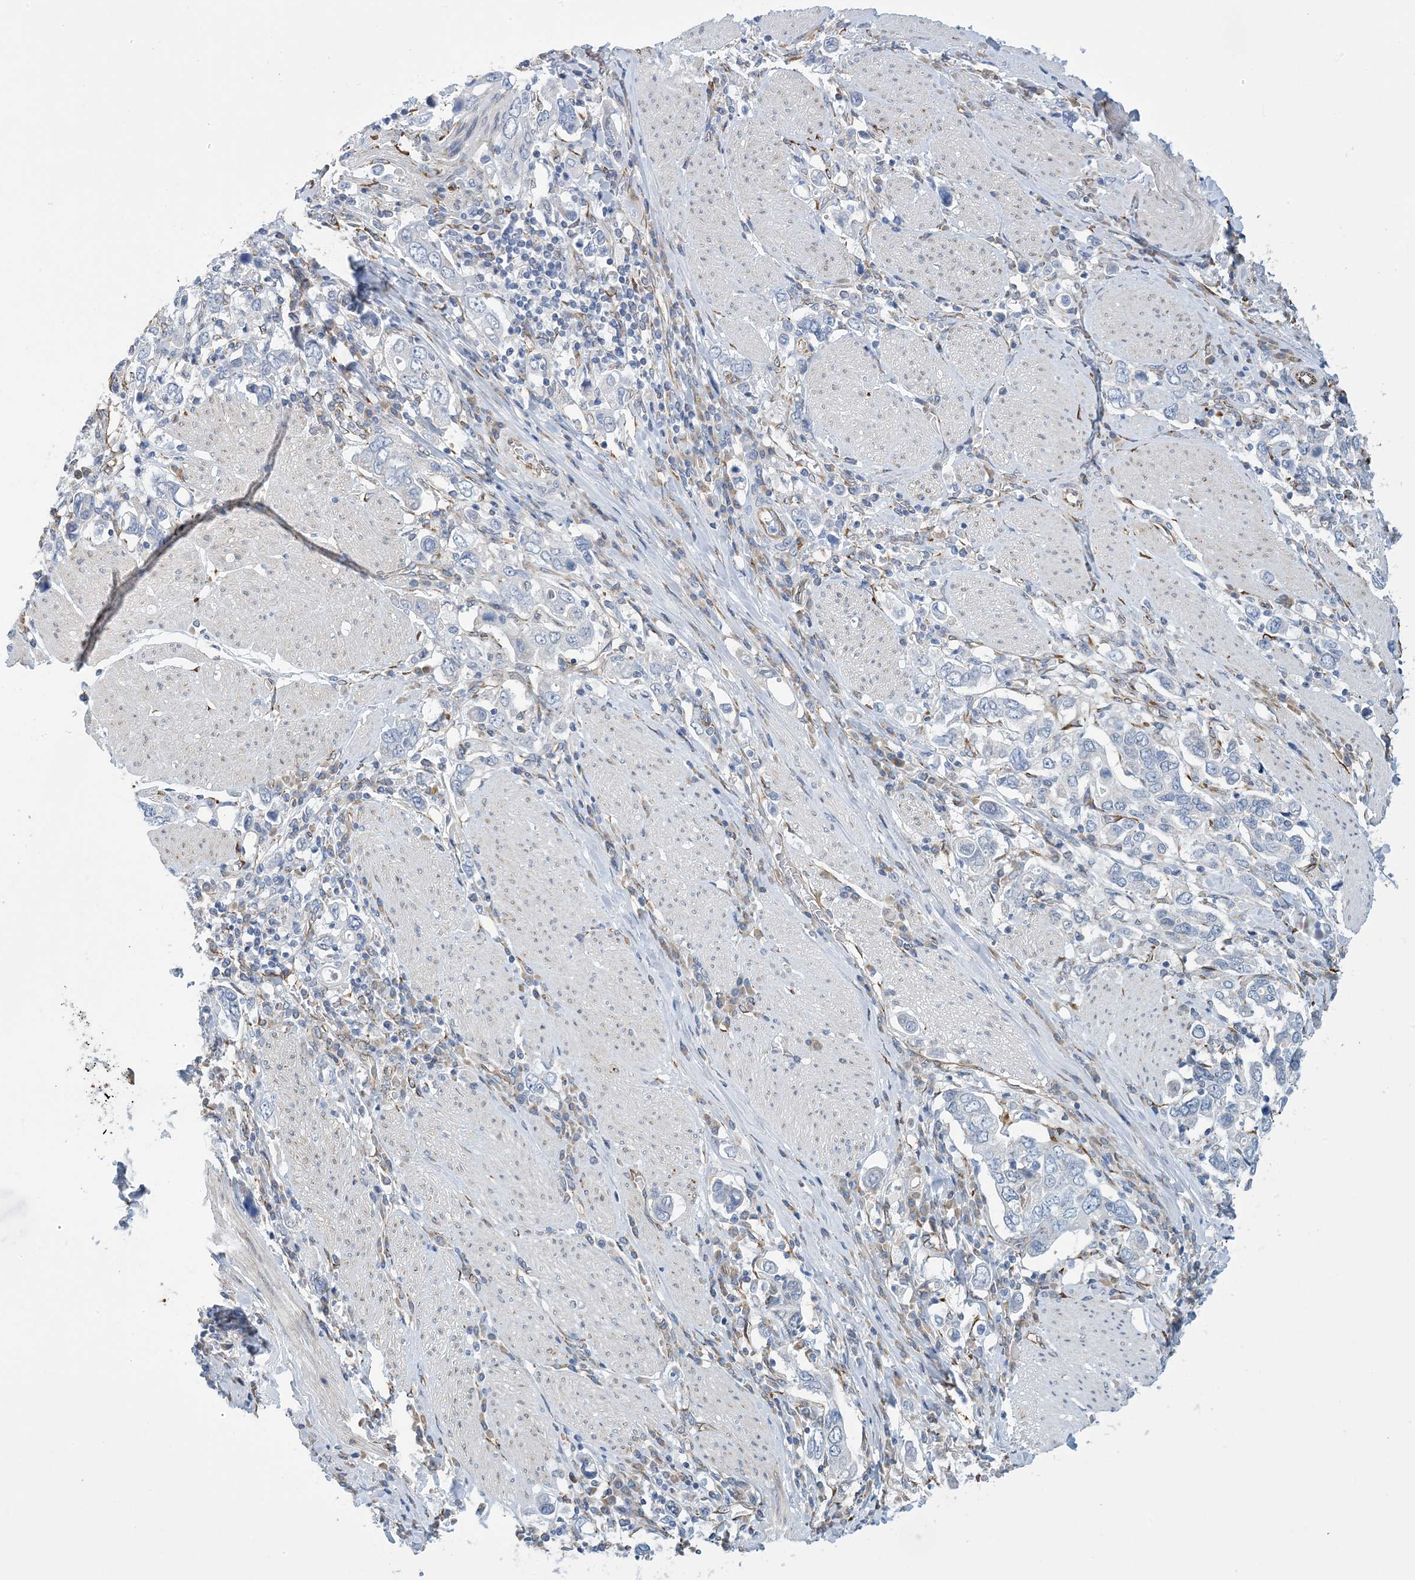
{"staining": {"intensity": "negative", "quantity": "none", "location": "none"}, "tissue": "stomach cancer", "cell_type": "Tumor cells", "image_type": "cancer", "snomed": [{"axis": "morphology", "description": "Adenocarcinoma, NOS"}, {"axis": "topography", "description": "Stomach, upper"}], "caption": "High power microscopy image of an immunohistochemistry micrograph of stomach adenocarcinoma, revealing no significant expression in tumor cells.", "gene": "CCDC14", "patient": {"sex": "male", "age": 62}}